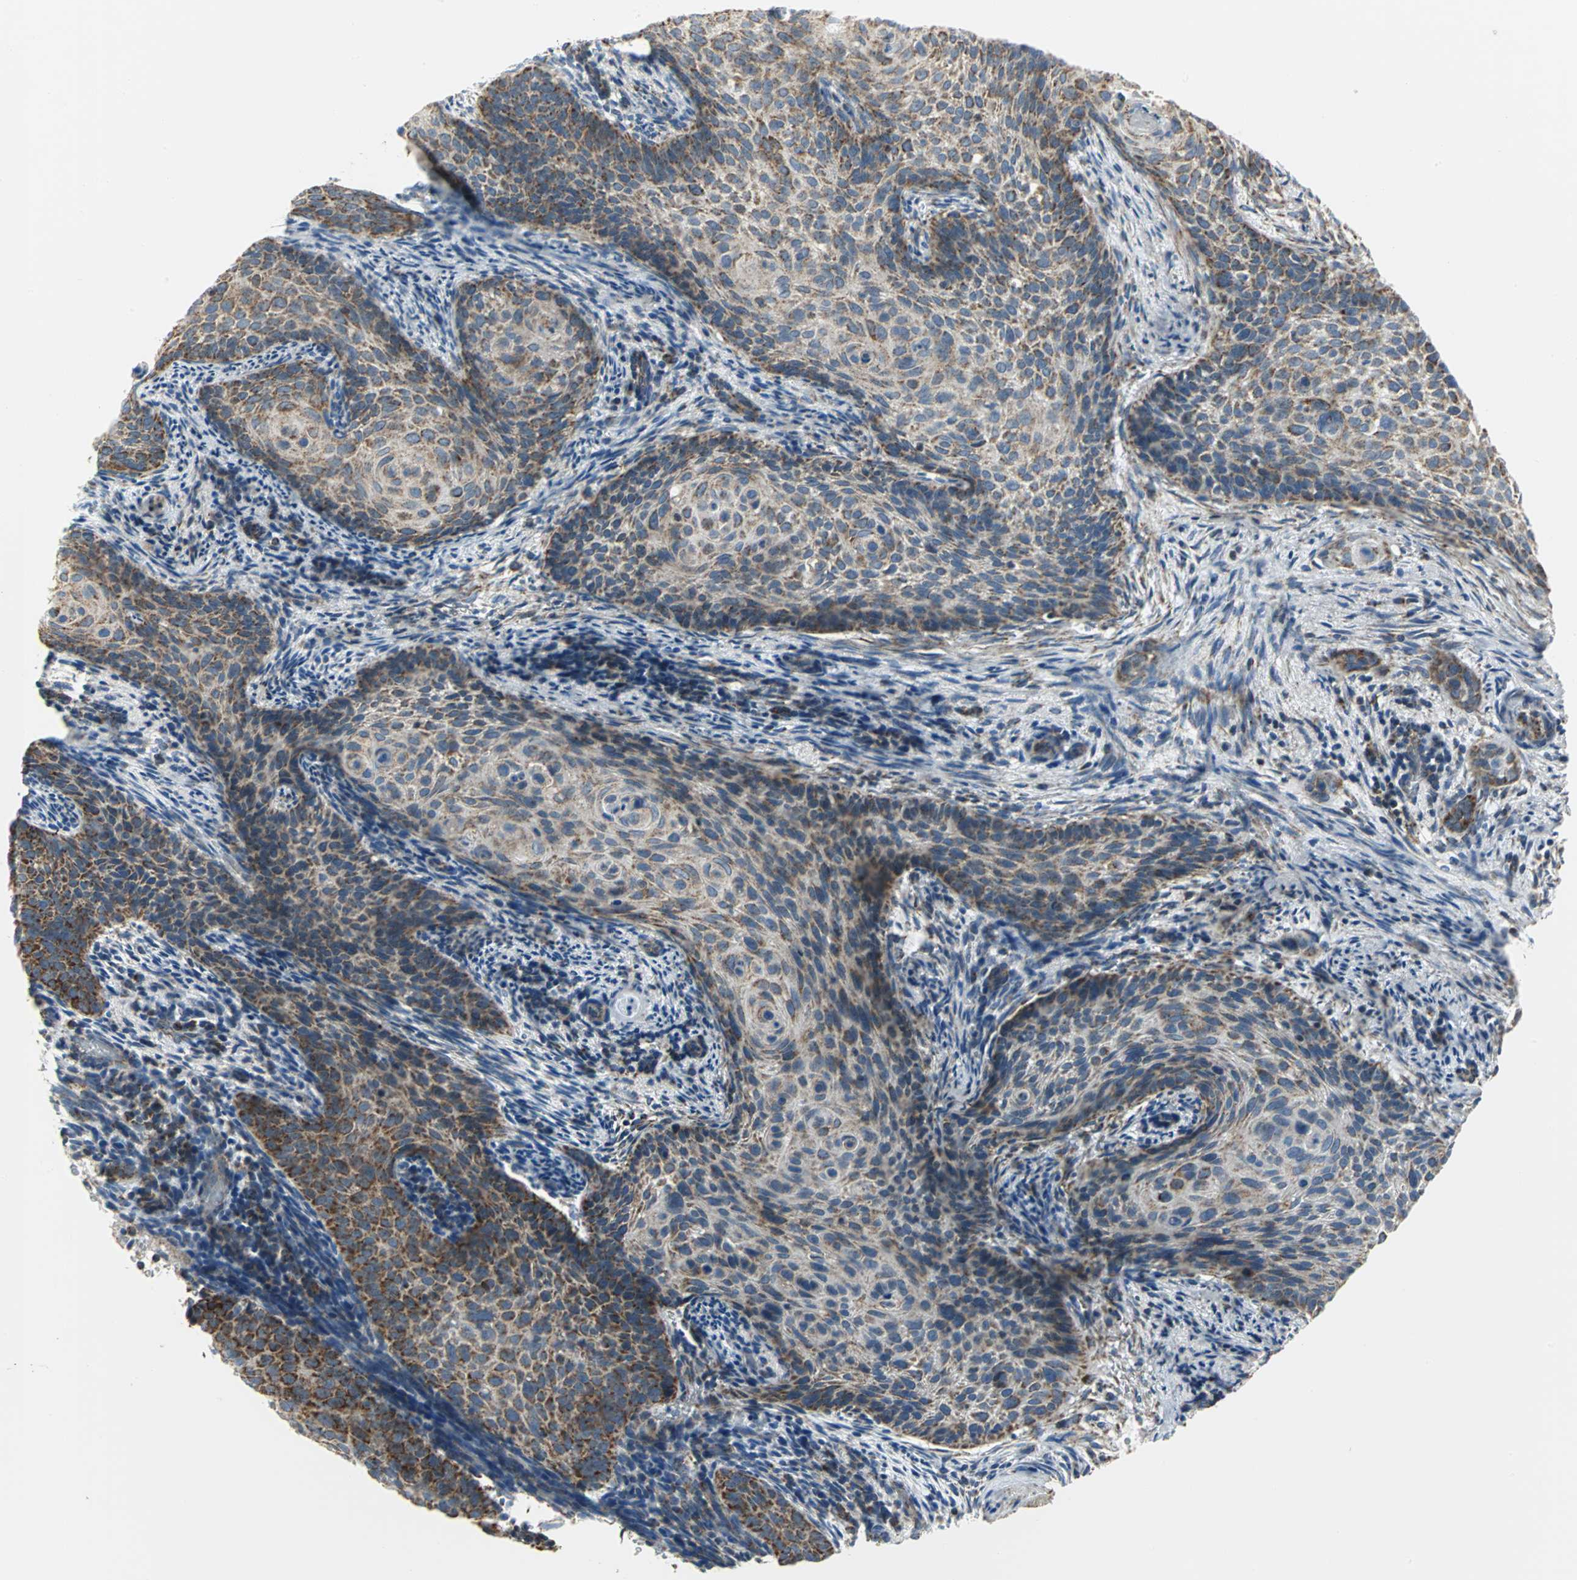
{"staining": {"intensity": "moderate", "quantity": ">75%", "location": "cytoplasmic/membranous"}, "tissue": "cervical cancer", "cell_type": "Tumor cells", "image_type": "cancer", "snomed": [{"axis": "morphology", "description": "Squamous cell carcinoma, NOS"}, {"axis": "topography", "description": "Cervix"}], "caption": "Moderate cytoplasmic/membranous expression is identified in approximately >75% of tumor cells in cervical cancer.", "gene": "NTRK1", "patient": {"sex": "female", "age": 33}}